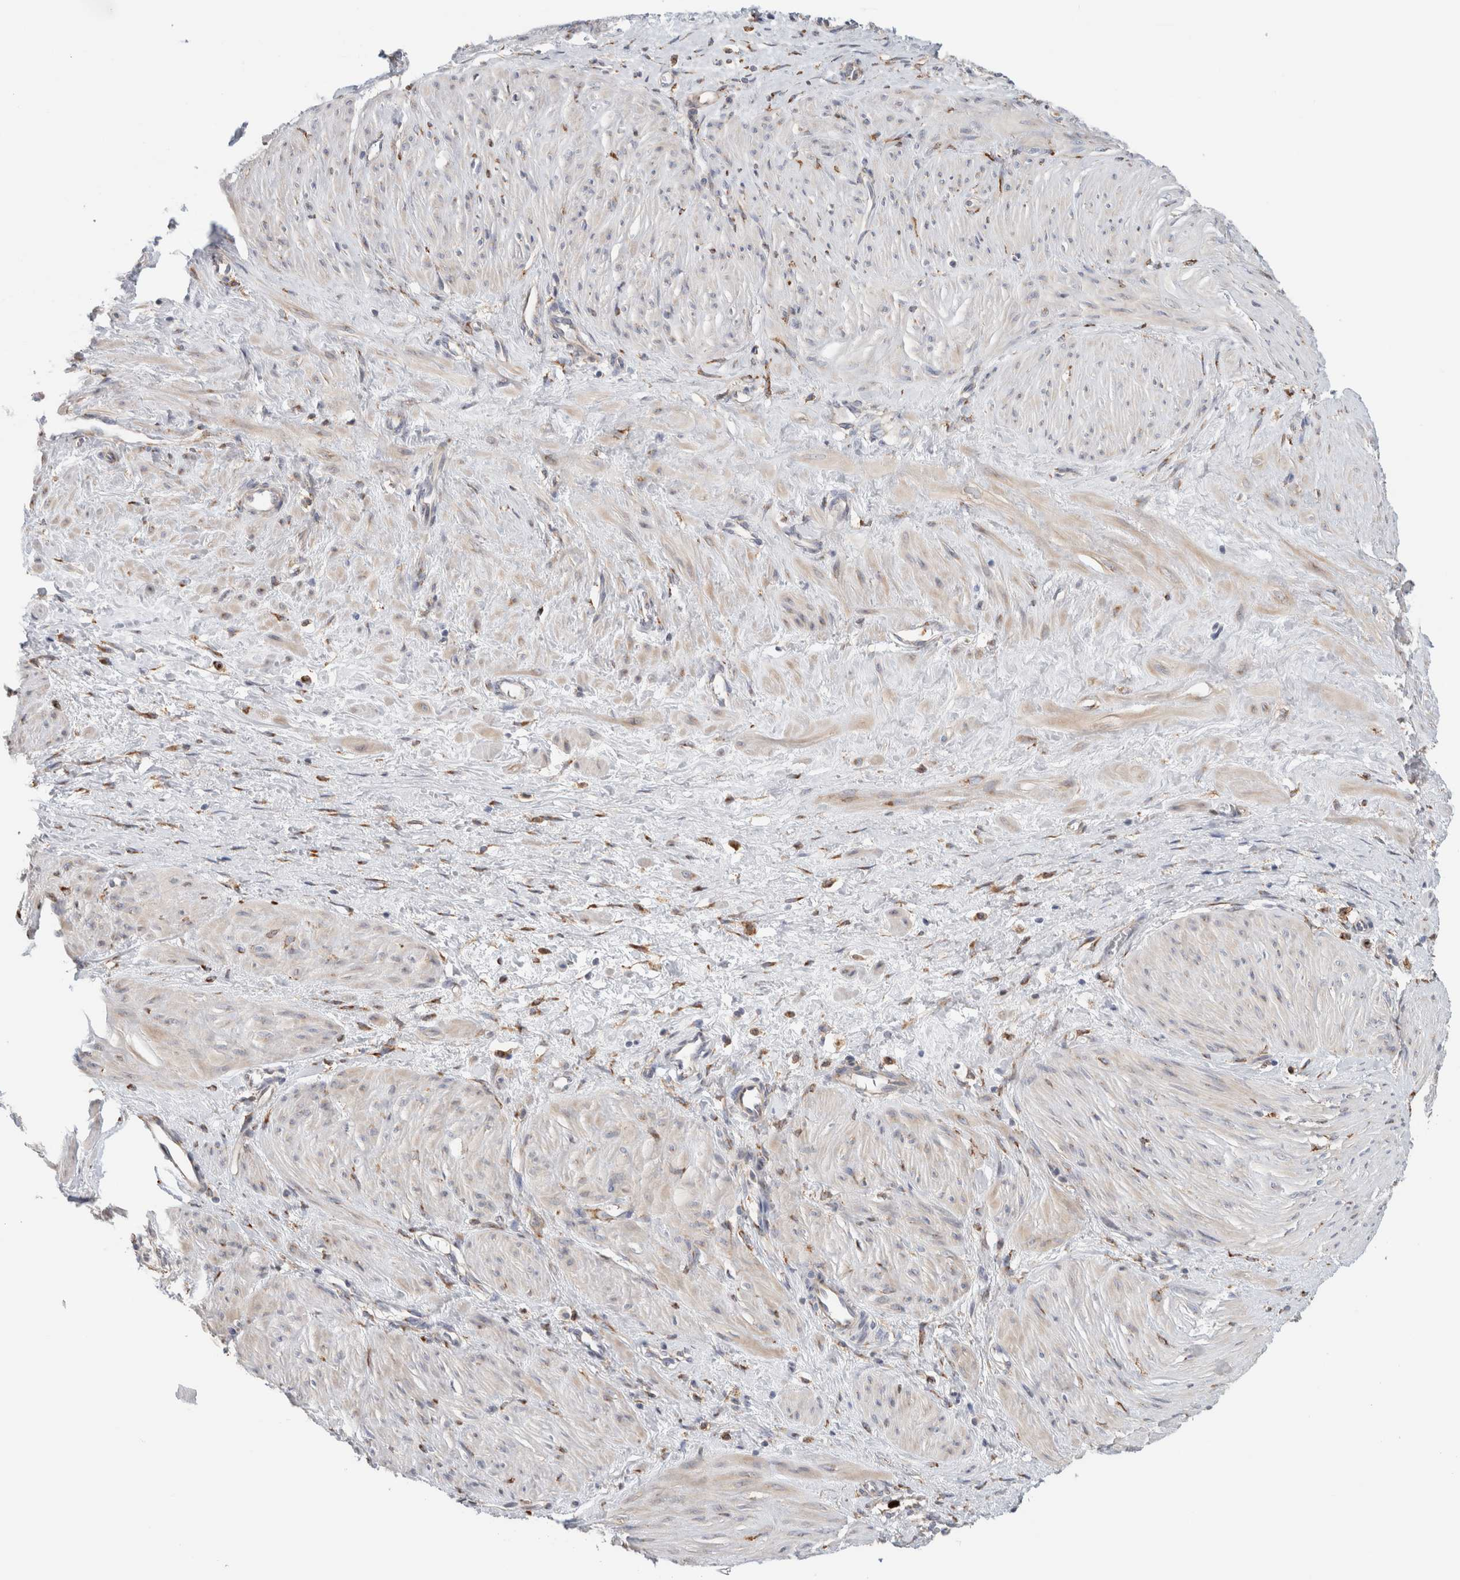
{"staining": {"intensity": "weak", "quantity": "25%-75%", "location": "cytoplasmic/membranous"}, "tissue": "smooth muscle", "cell_type": "Smooth muscle cells", "image_type": "normal", "snomed": [{"axis": "morphology", "description": "Normal tissue, NOS"}, {"axis": "topography", "description": "Endometrium"}], "caption": "There is low levels of weak cytoplasmic/membranous staining in smooth muscle cells of normal smooth muscle, as demonstrated by immunohistochemical staining (brown color).", "gene": "P4HA1", "patient": {"sex": "female", "age": 33}}